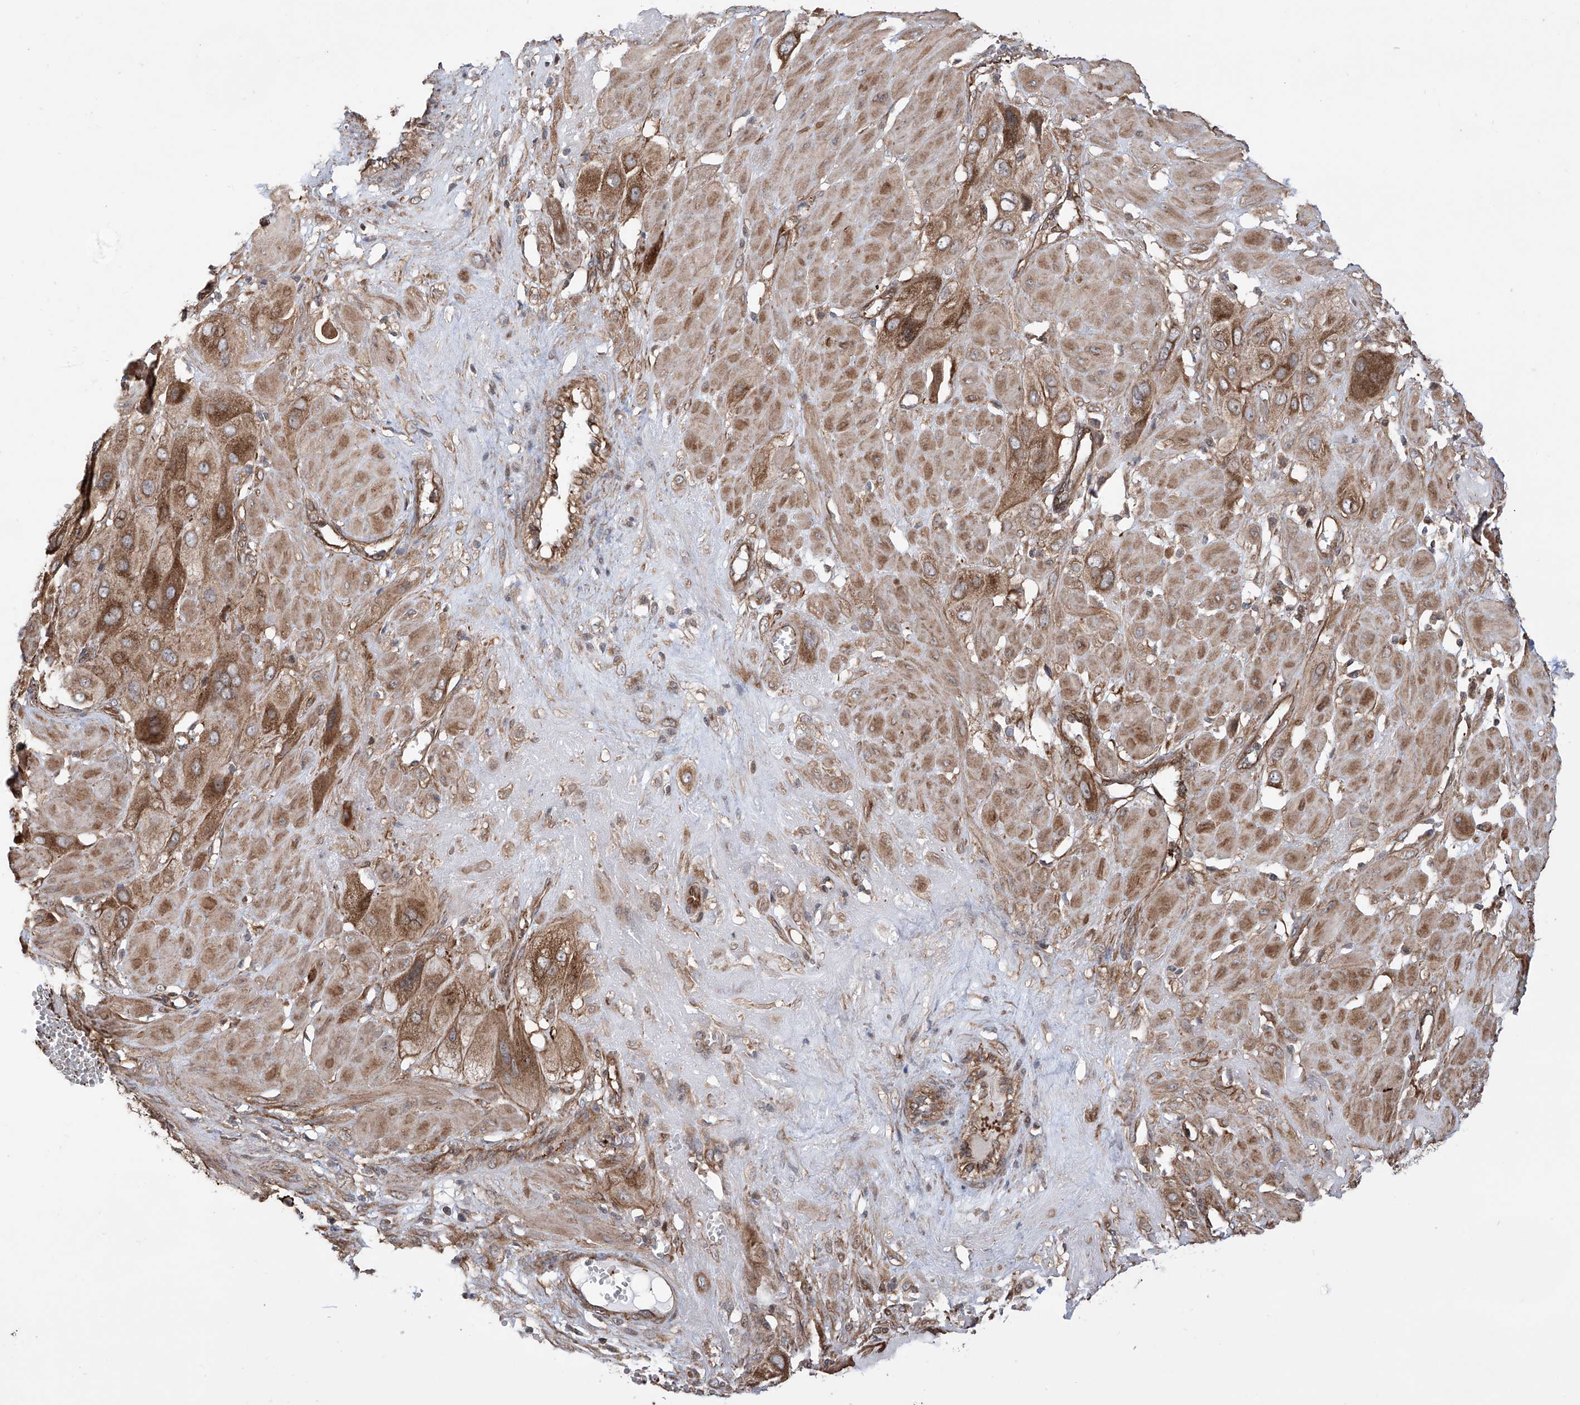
{"staining": {"intensity": "moderate", "quantity": ">75%", "location": "cytoplasmic/membranous"}, "tissue": "cervical cancer", "cell_type": "Tumor cells", "image_type": "cancer", "snomed": [{"axis": "morphology", "description": "Squamous cell carcinoma, NOS"}, {"axis": "topography", "description": "Cervix"}], "caption": "Cervical cancer (squamous cell carcinoma) stained for a protein (brown) displays moderate cytoplasmic/membranous positive positivity in about >75% of tumor cells.", "gene": "APAF1", "patient": {"sex": "female", "age": 34}}